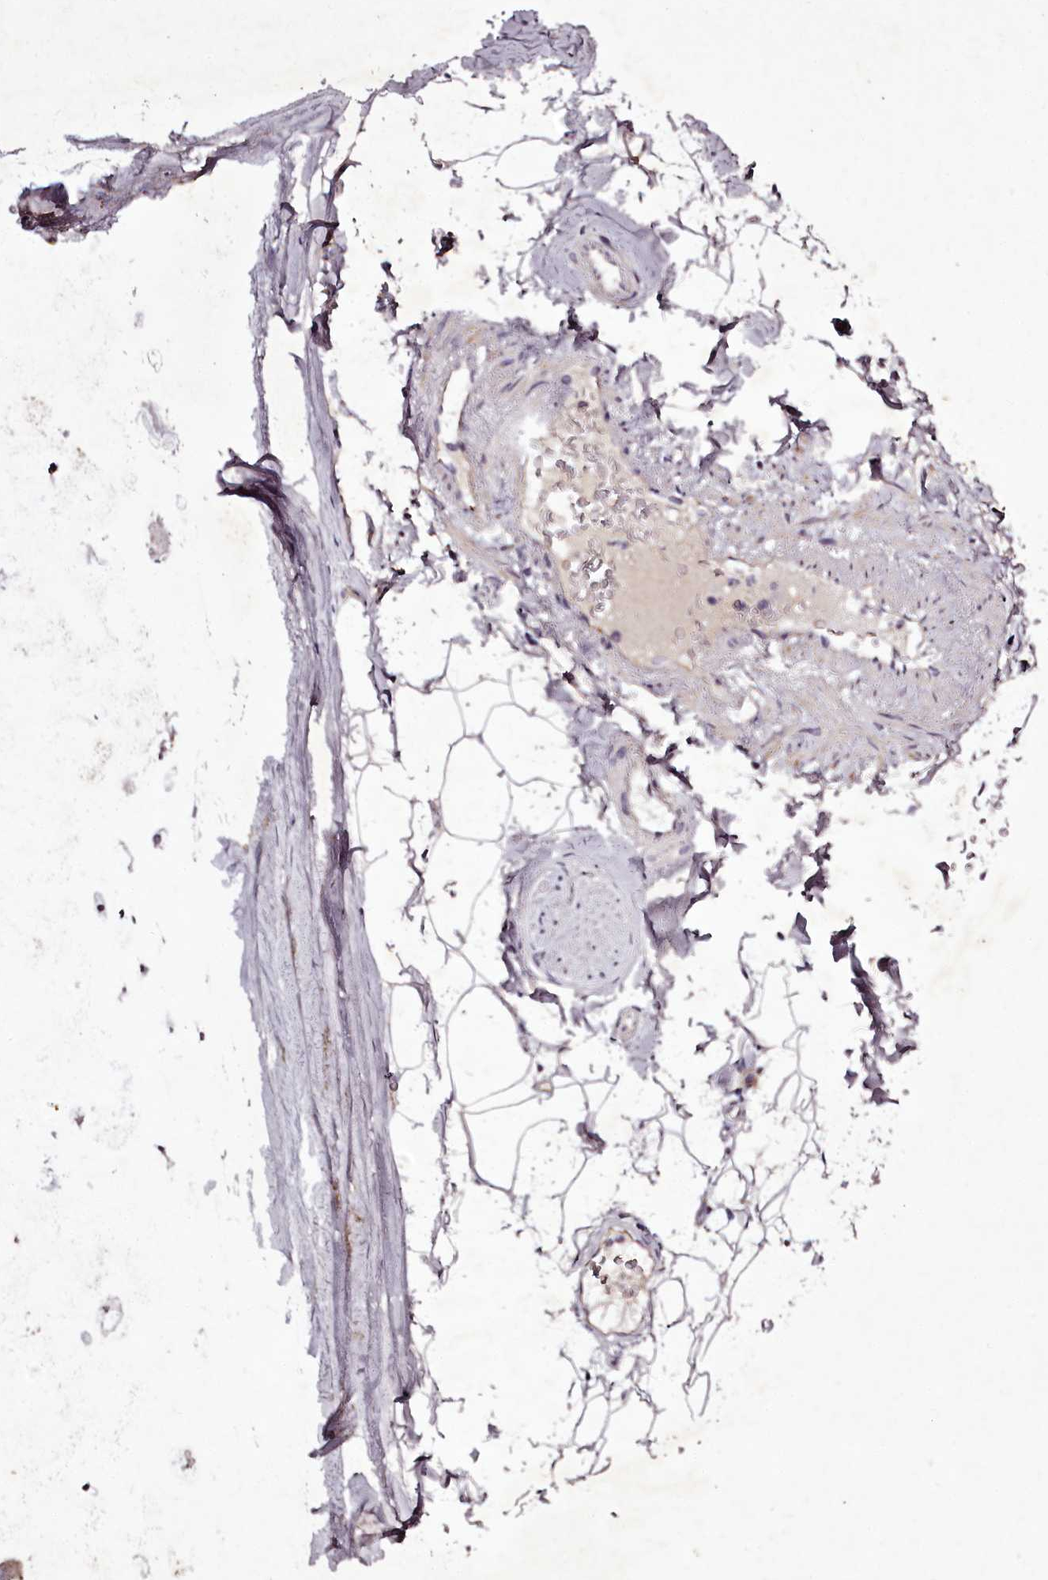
{"staining": {"intensity": "negative", "quantity": "none", "location": "none"}, "tissue": "adipose tissue", "cell_type": "Adipocytes", "image_type": "normal", "snomed": [{"axis": "morphology", "description": "Normal tissue, NOS"}, {"axis": "topography", "description": "Cartilage tissue"}, {"axis": "topography", "description": "Bronchus"}], "caption": "A high-resolution photomicrograph shows IHC staining of normal adipose tissue, which shows no significant staining in adipocytes. Nuclei are stained in blue.", "gene": "RBMXL2", "patient": {"sex": "female", "age": 73}}